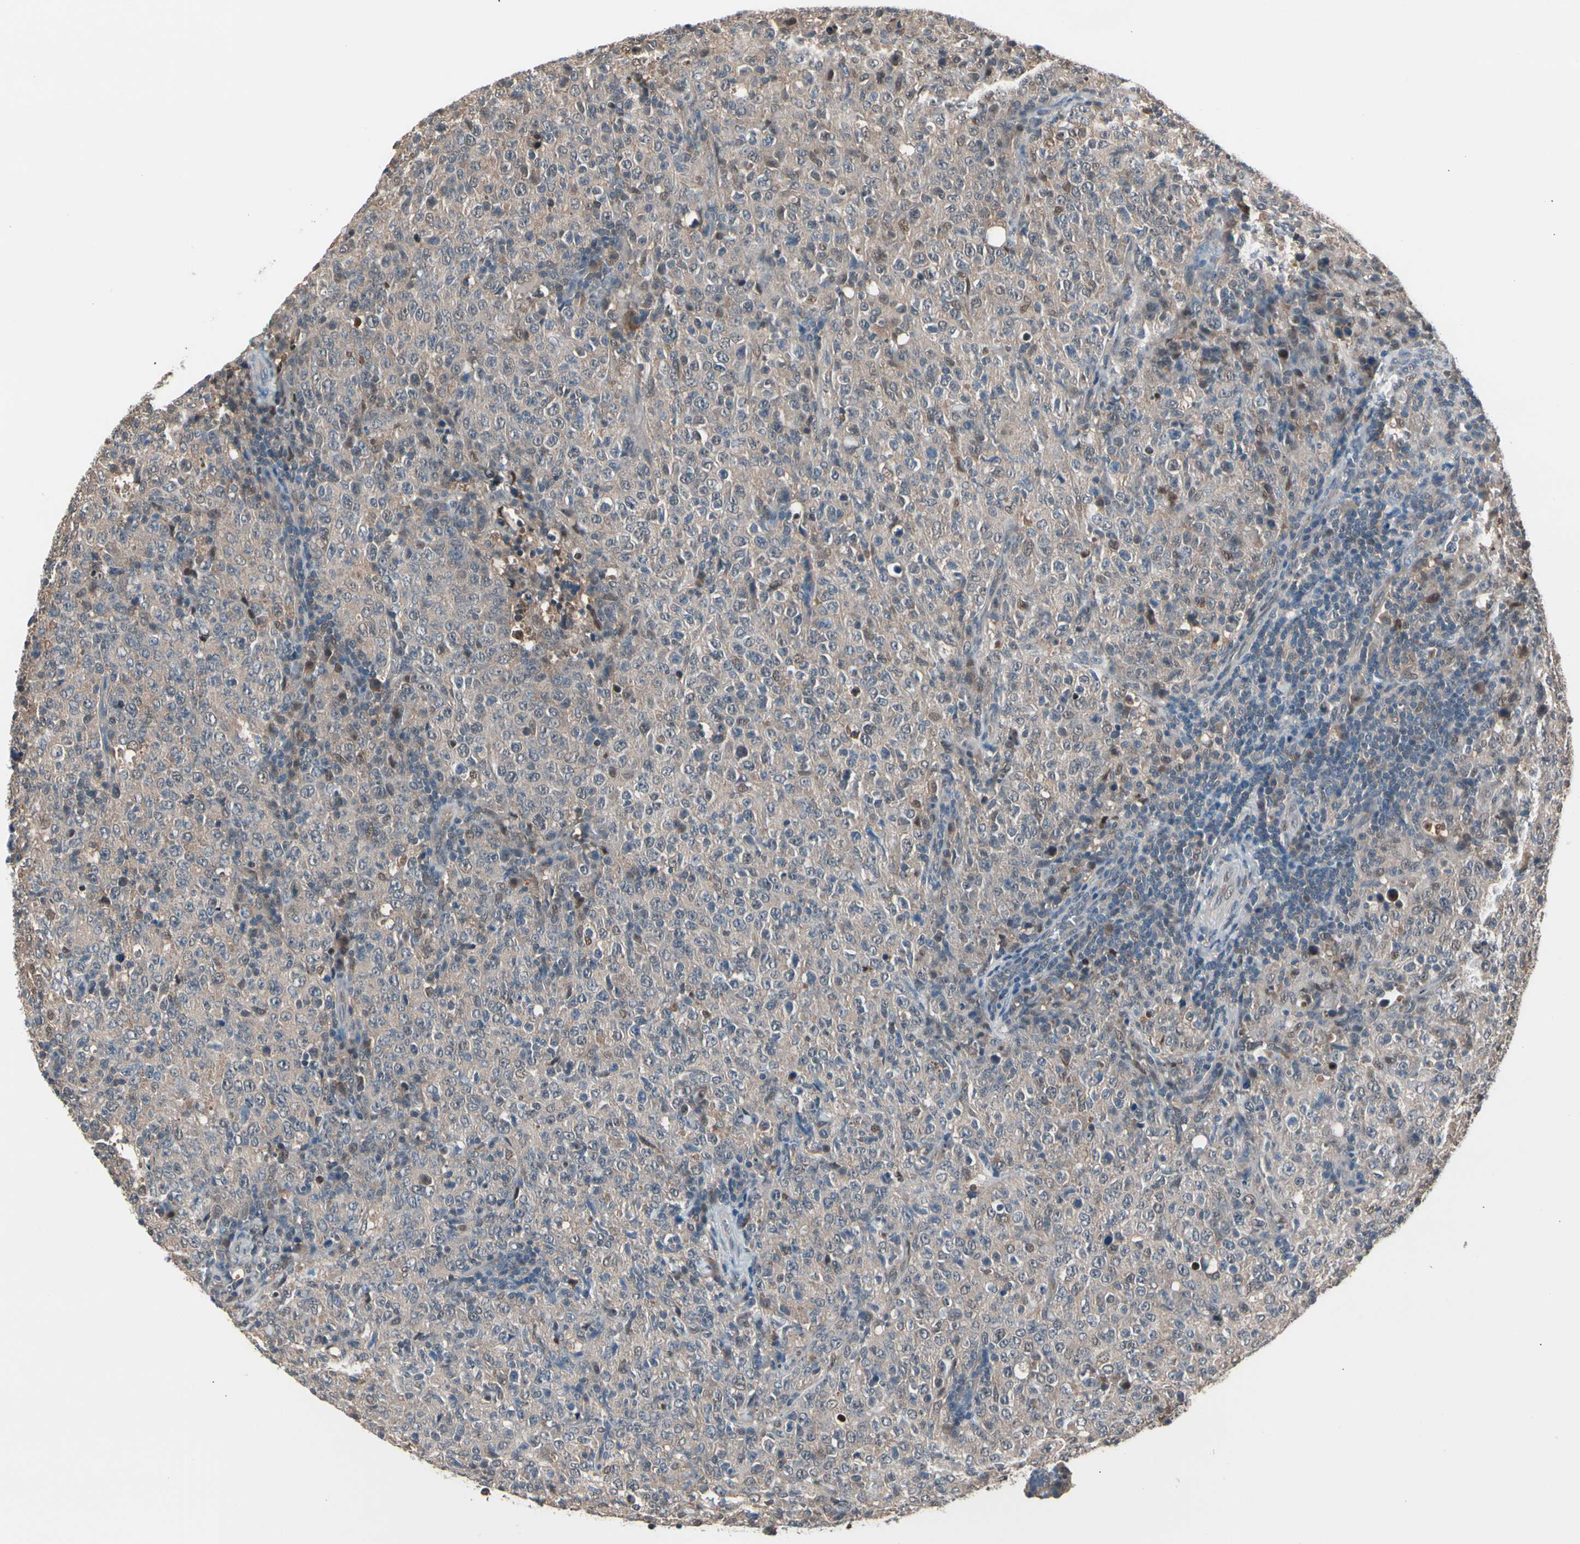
{"staining": {"intensity": "weak", "quantity": ">75%", "location": "cytoplasmic/membranous"}, "tissue": "lymphoma", "cell_type": "Tumor cells", "image_type": "cancer", "snomed": [{"axis": "morphology", "description": "Malignant lymphoma, non-Hodgkin's type, High grade"}, {"axis": "topography", "description": "Tonsil"}], "caption": "Lymphoma stained with DAB (3,3'-diaminobenzidine) immunohistochemistry shows low levels of weak cytoplasmic/membranous positivity in approximately >75% of tumor cells. The staining is performed using DAB brown chromogen to label protein expression. The nuclei are counter-stained blue using hematoxylin.", "gene": "PSMA2", "patient": {"sex": "female", "age": 36}}